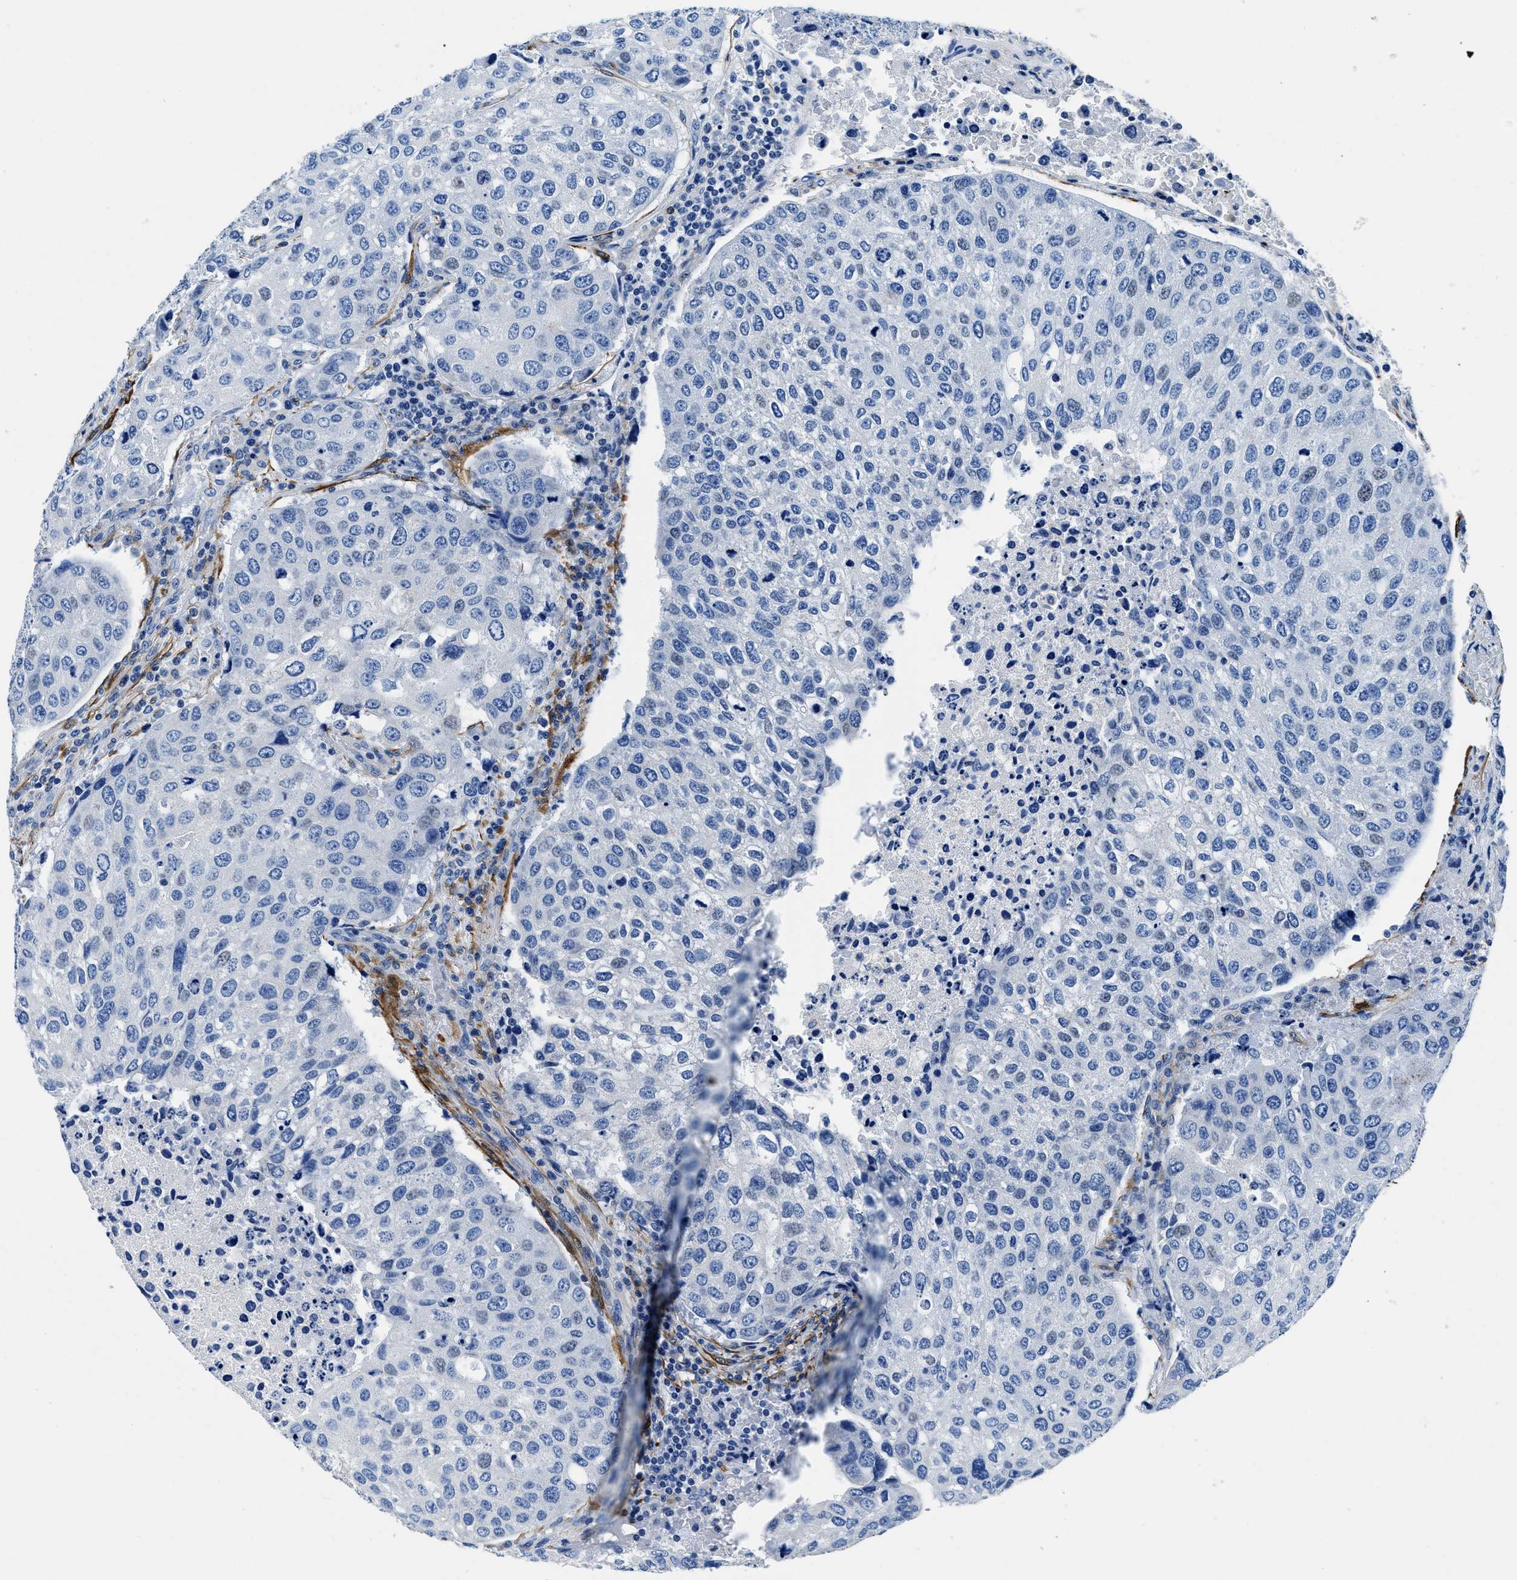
{"staining": {"intensity": "negative", "quantity": "none", "location": "none"}, "tissue": "urothelial cancer", "cell_type": "Tumor cells", "image_type": "cancer", "snomed": [{"axis": "morphology", "description": "Urothelial carcinoma, High grade"}, {"axis": "topography", "description": "Lymph node"}, {"axis": "topography", "description": "Urinary bladder"}], "caption": "Tumor cells are negative for protein expression in human urothelial cancer.", "gene": "TEX261", "patient": {"sex": "male", "age": 51}}